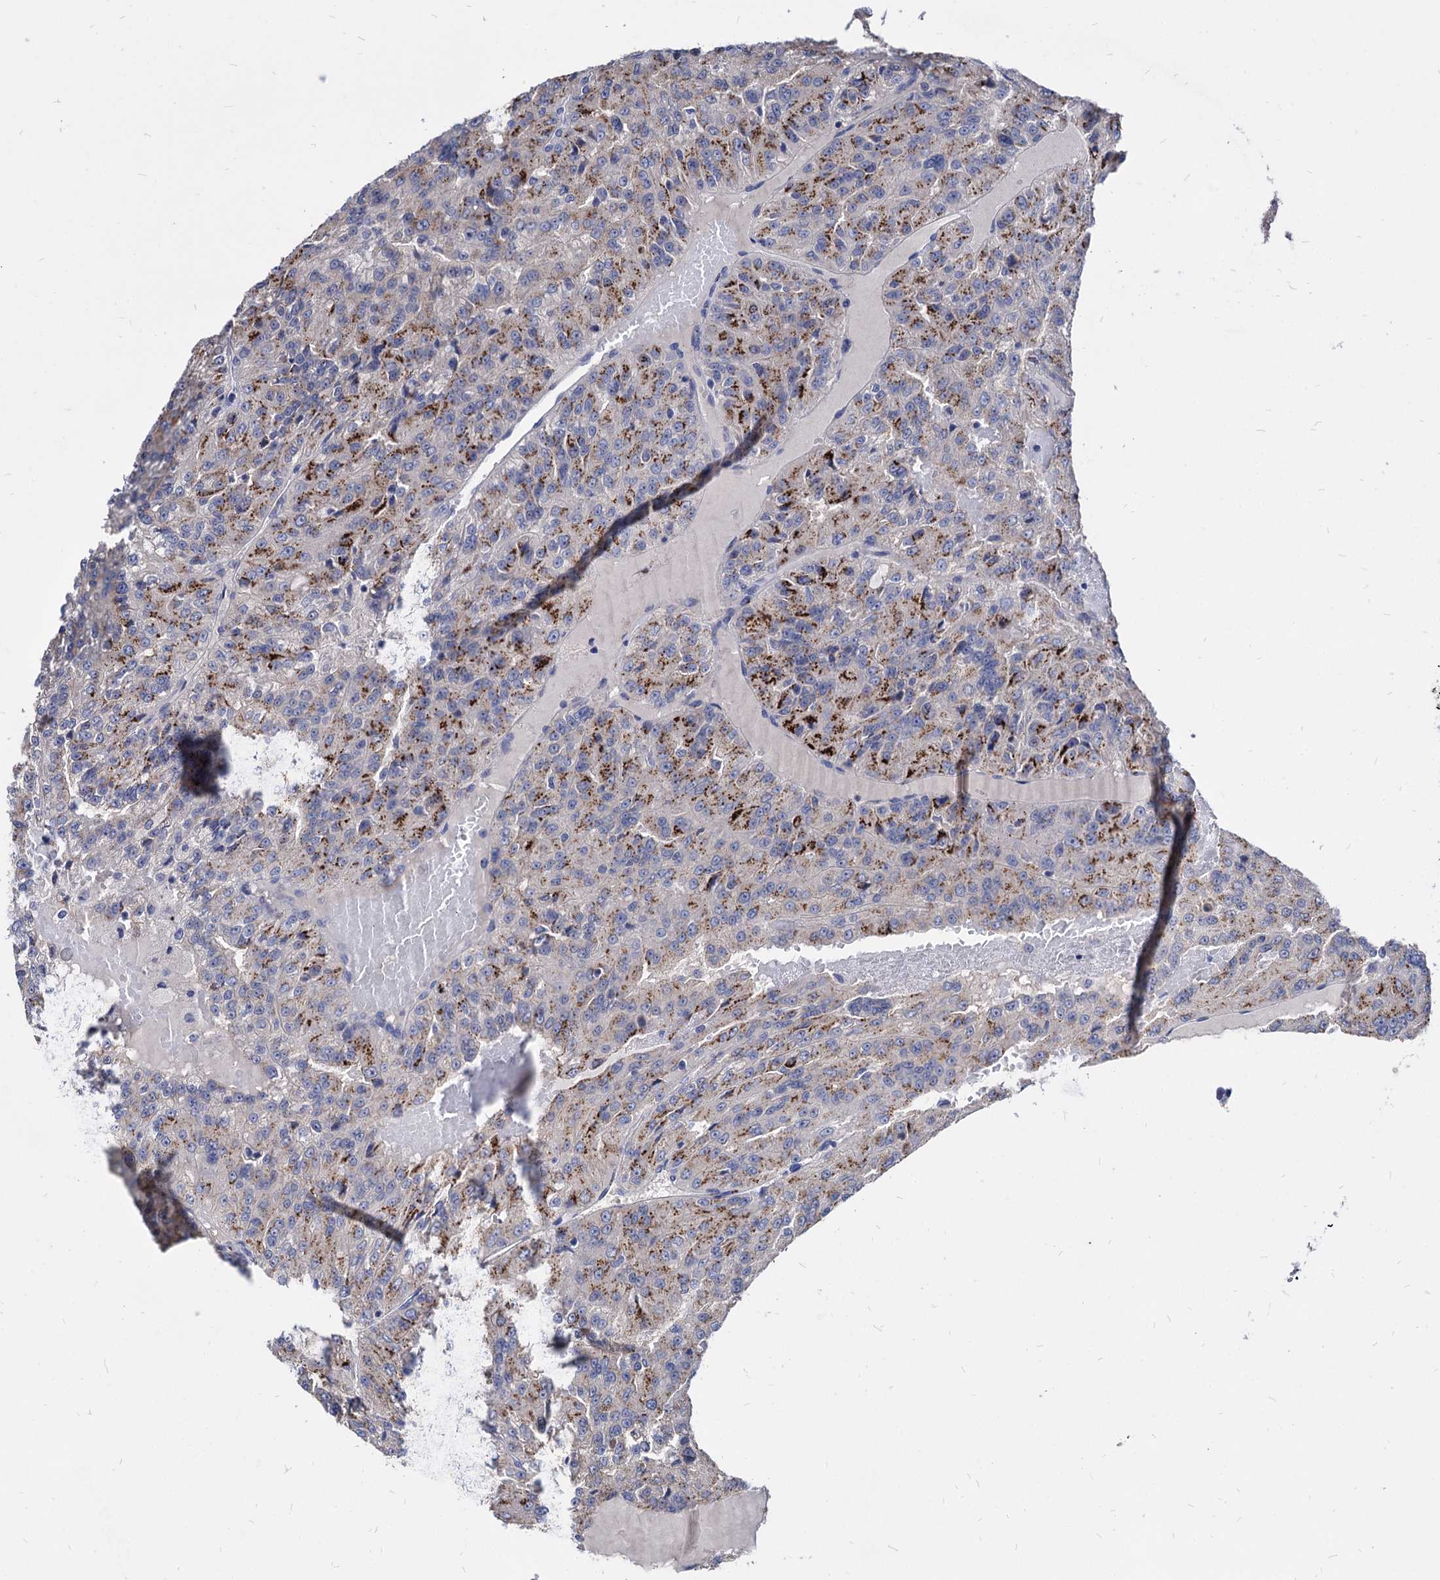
{"staining": {"intensity": "strong", "quantity": "25%-75%", "location": "cytoplasmic/membranous"}, "tissue": "renal cancer", "cell_type": "Tumor cells", "image_type": "cancer", "snomed": [{"axis": "morphology", "description": "Adenocarcinoma, NOS"}, {"axis": "topography", "description": "Kidney"}], "caption": "Immunohistochemistry (DAB) staining of human renal adenocarcinoma shows strong cytoplasmic/membranous protein positivity in approximately 25%-75% of tumor cells.", "gene": "ESD", "patient": {"sex": "female", "age": 63}}